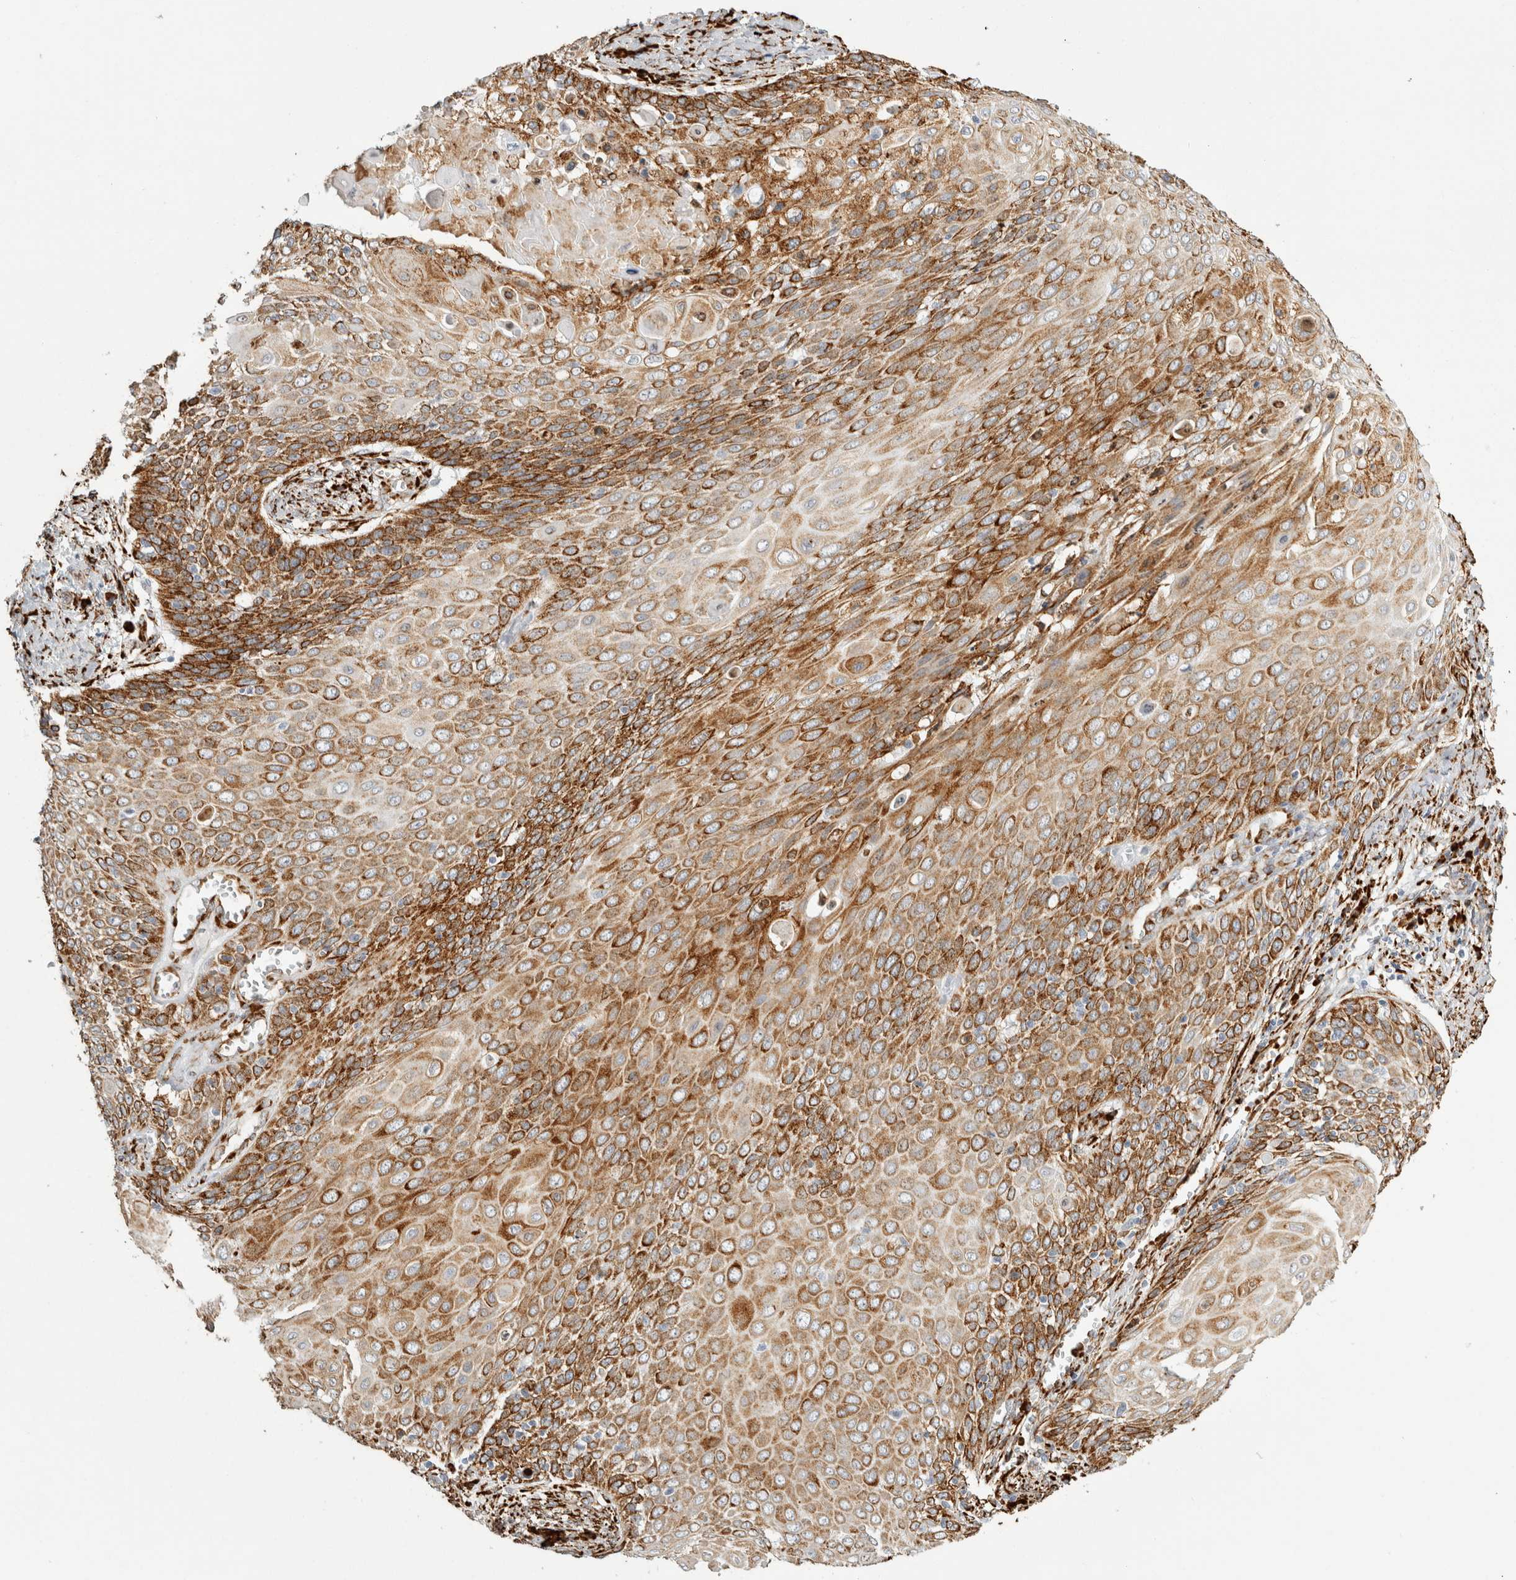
{"staining": {"intensity": "strong", "quantity": ">75%", "location": "cytoplasmic/membranous"}, "tissue": "cervical cancer", "cell_type": "Tumor cells", "image_type": "cancer", "snomed": [{"axis": "morphology", "description": "Squamous cell carcinoma, NOS"}, {"axis": "topography", "description": "Cervix"}], "caption": "Cervical squamous cell carcinoma stained with DAB (3,3'-diaminobenzidine) immunohistochemistry (IHC) shows high levels of strong cytoplasmic/membranous expression in approximately >75% of tumor cells.", "gene": "OSTN", "patient": {"sex": "female", "age": 39}}